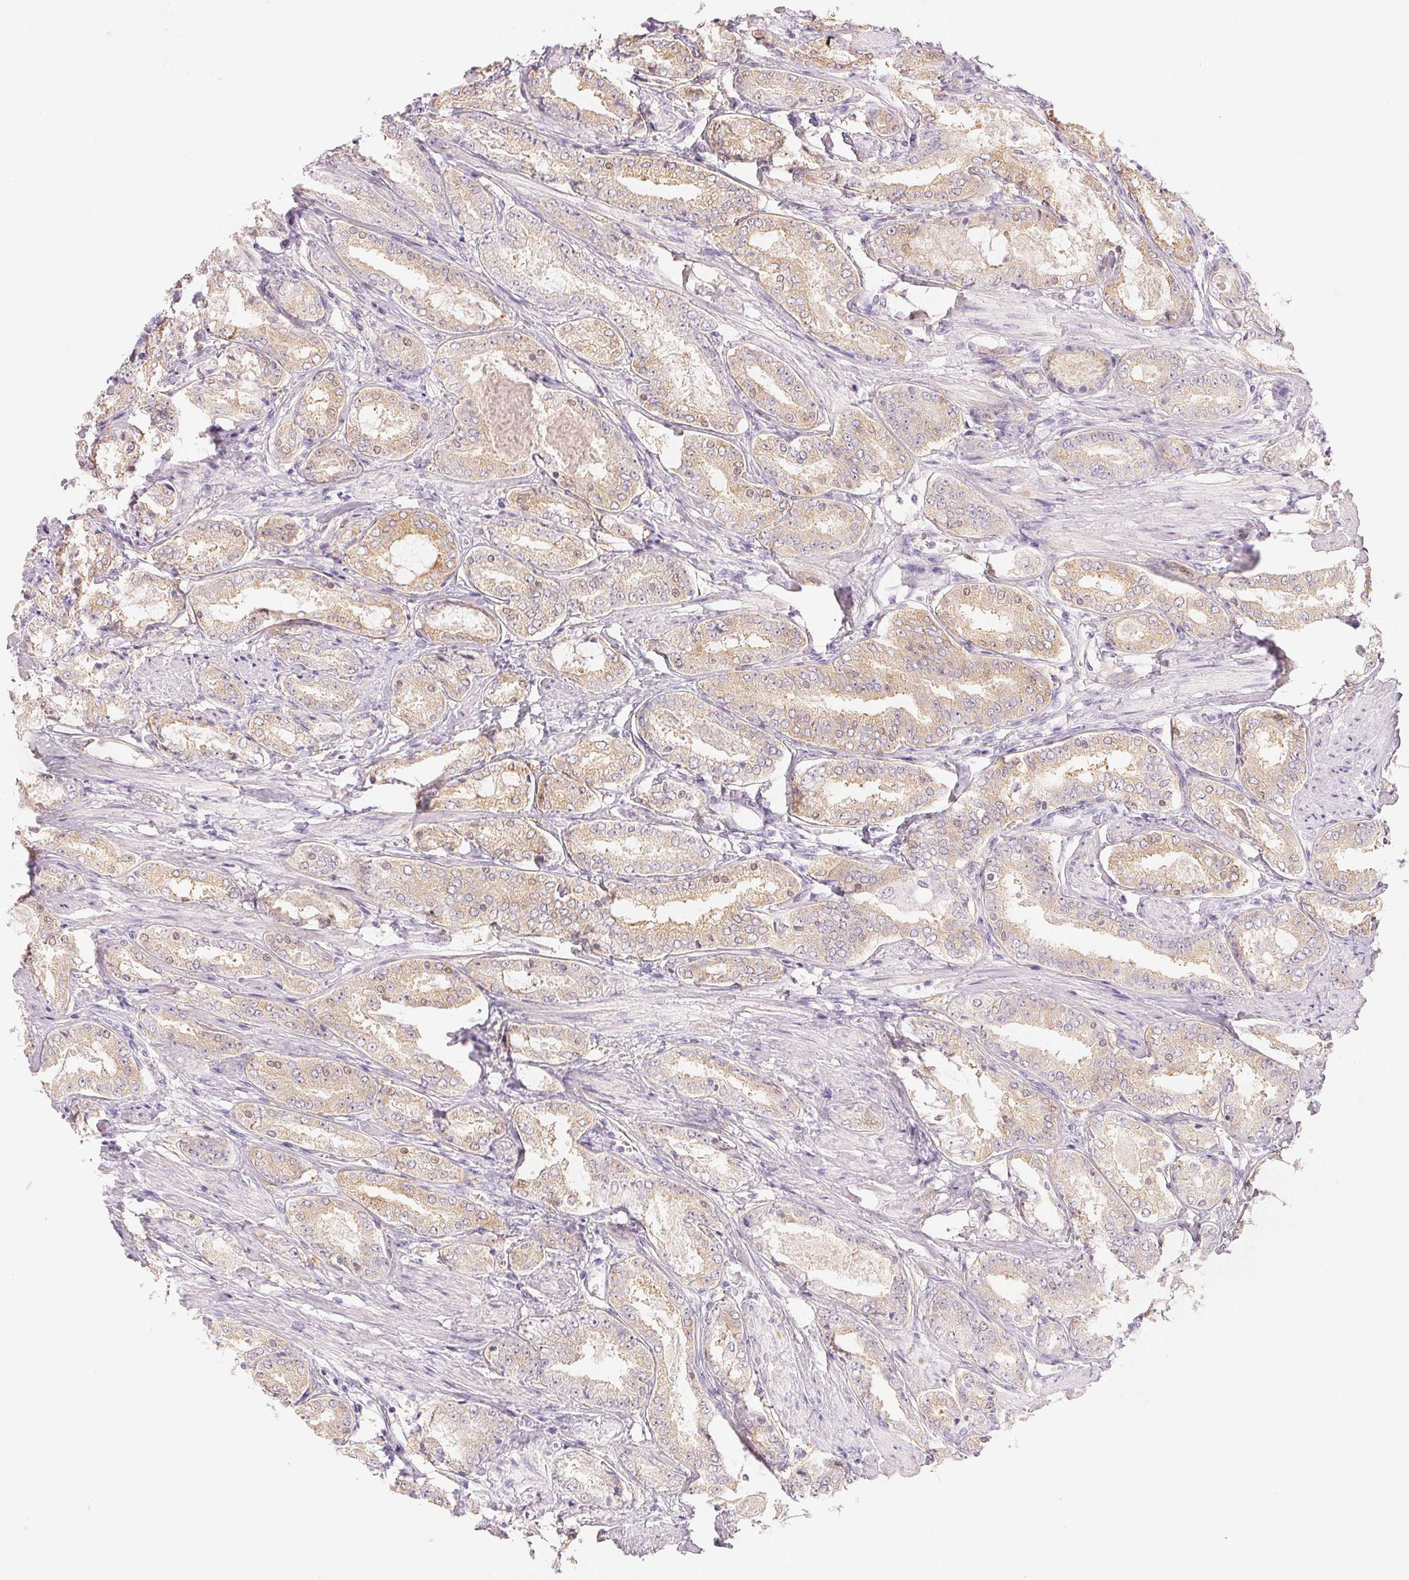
{"staining": {"intensity": "weak", "quantity": "25%-75%", "location": "cytoplasmic/membranous"}, "tissue": "prostate cancer", "cell_type": "Tumor cells", "image_type": "cancer", "snomed": [{"axis": "morphology", "description": "Adenocarcinoma, High grade"}, {"axis": "topography", "description": "Prostate"}], "caption": "Protein expression analysis of prostate cancer exhibits weak cytoplasmic/membranous expression in approximately 25%-75% of tumor cells. The protein is stained brown, and the nuclei are stained in blue (DAB (3,3'-diaminobenzidine) IHC with brightfield microscopy, high magnification).", "gene": "MIOX", "patient": {"sex": "male", "age": 63}}